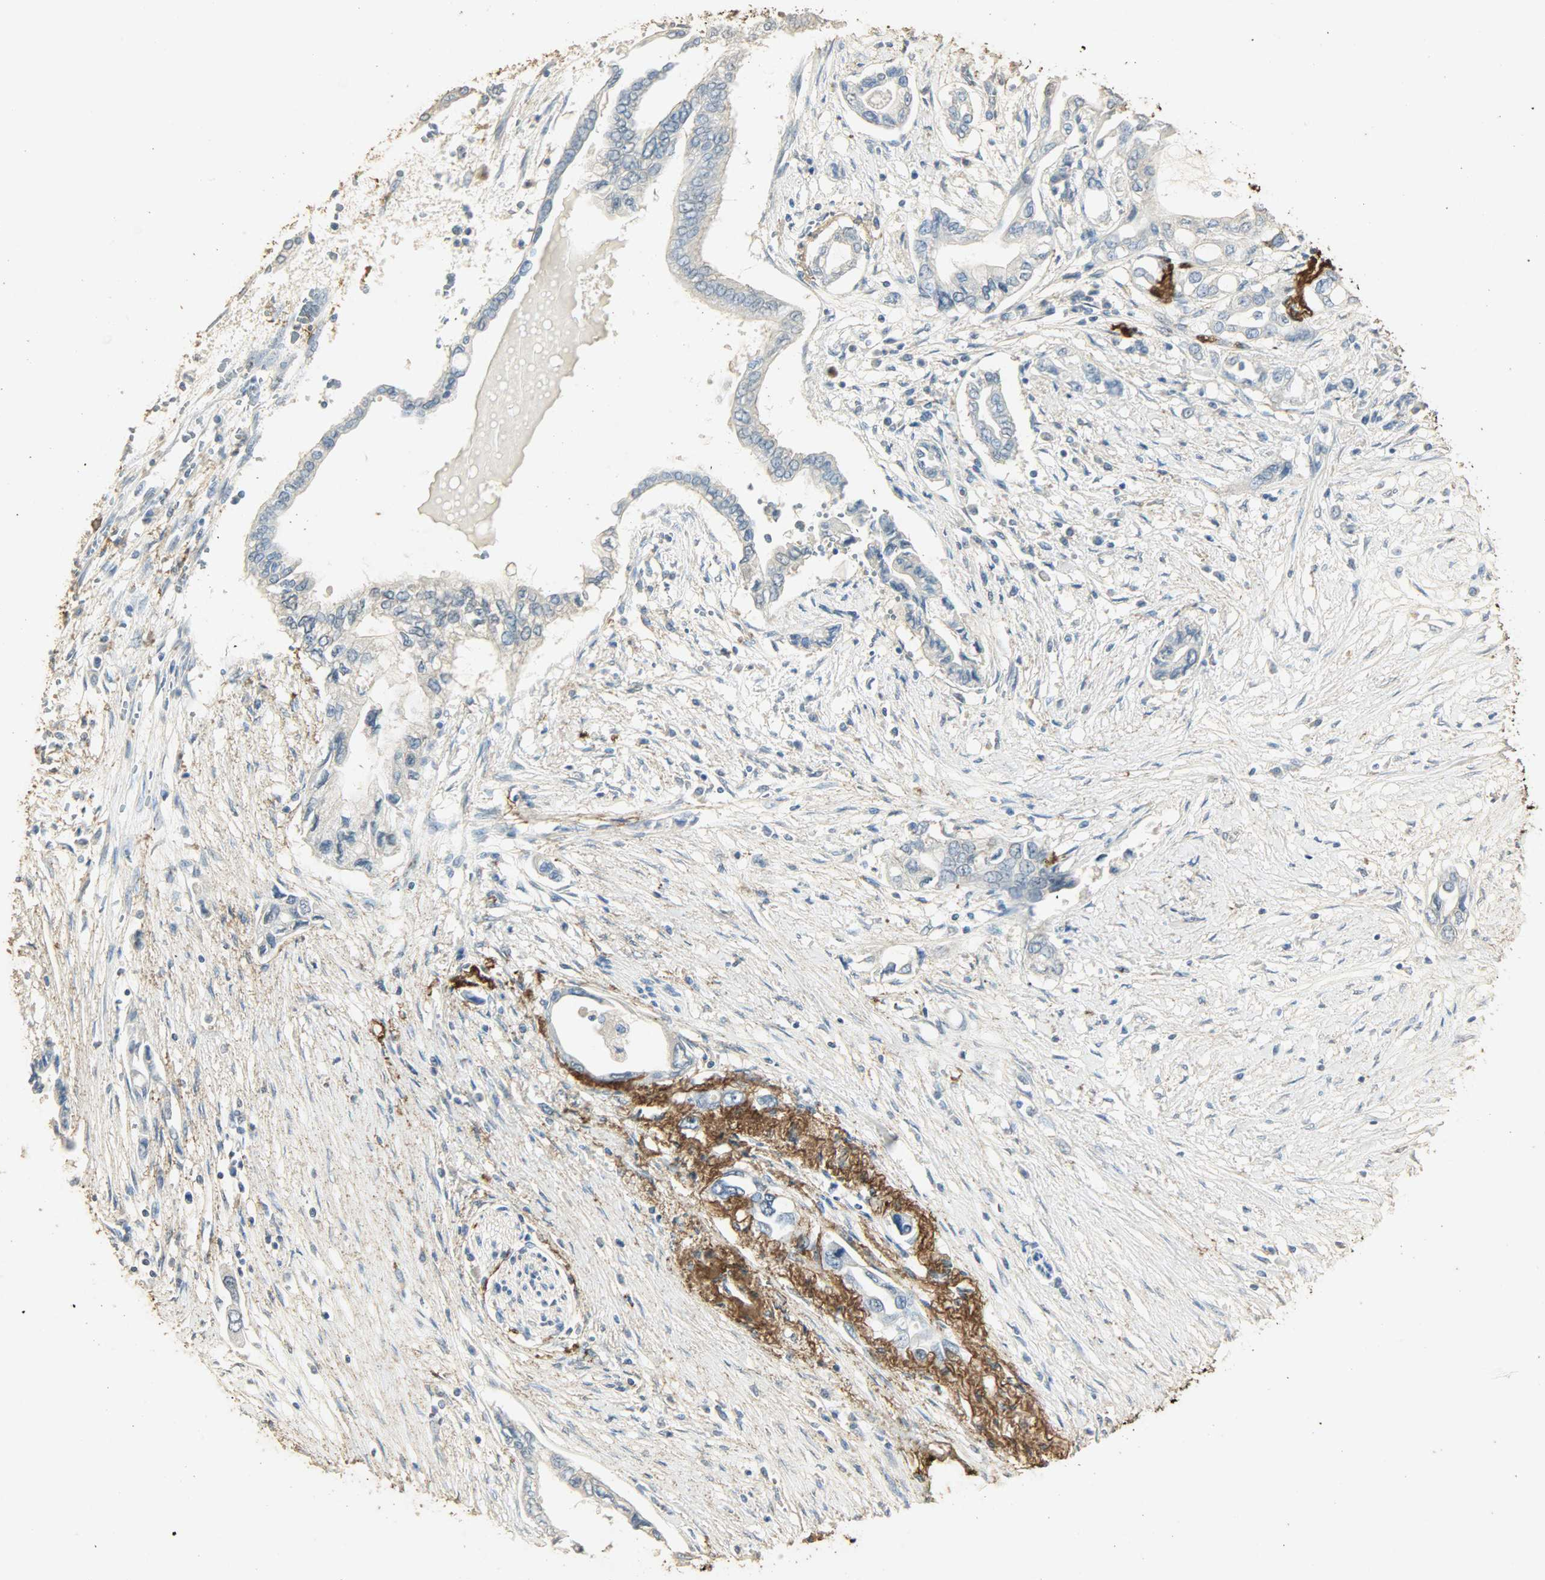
{"staining": {"intensity": "negative", "quantity": "none", "location": "none"}, "tissue": "pancreatic cancer", "cell_type": "Tumor cells", "image_type": "cancer", "snomed": [{"axis": "morphology", "description": "Adenocarcinoma, NOS"}, {"axis": "topography", "description": "Pancreas"}], "caption": "Tumor cells are negative for brown protein staining in adenocarcinoma (pancreatic).", "gene": "ASB9", "patient": {"sex": "female", "age": 57}}